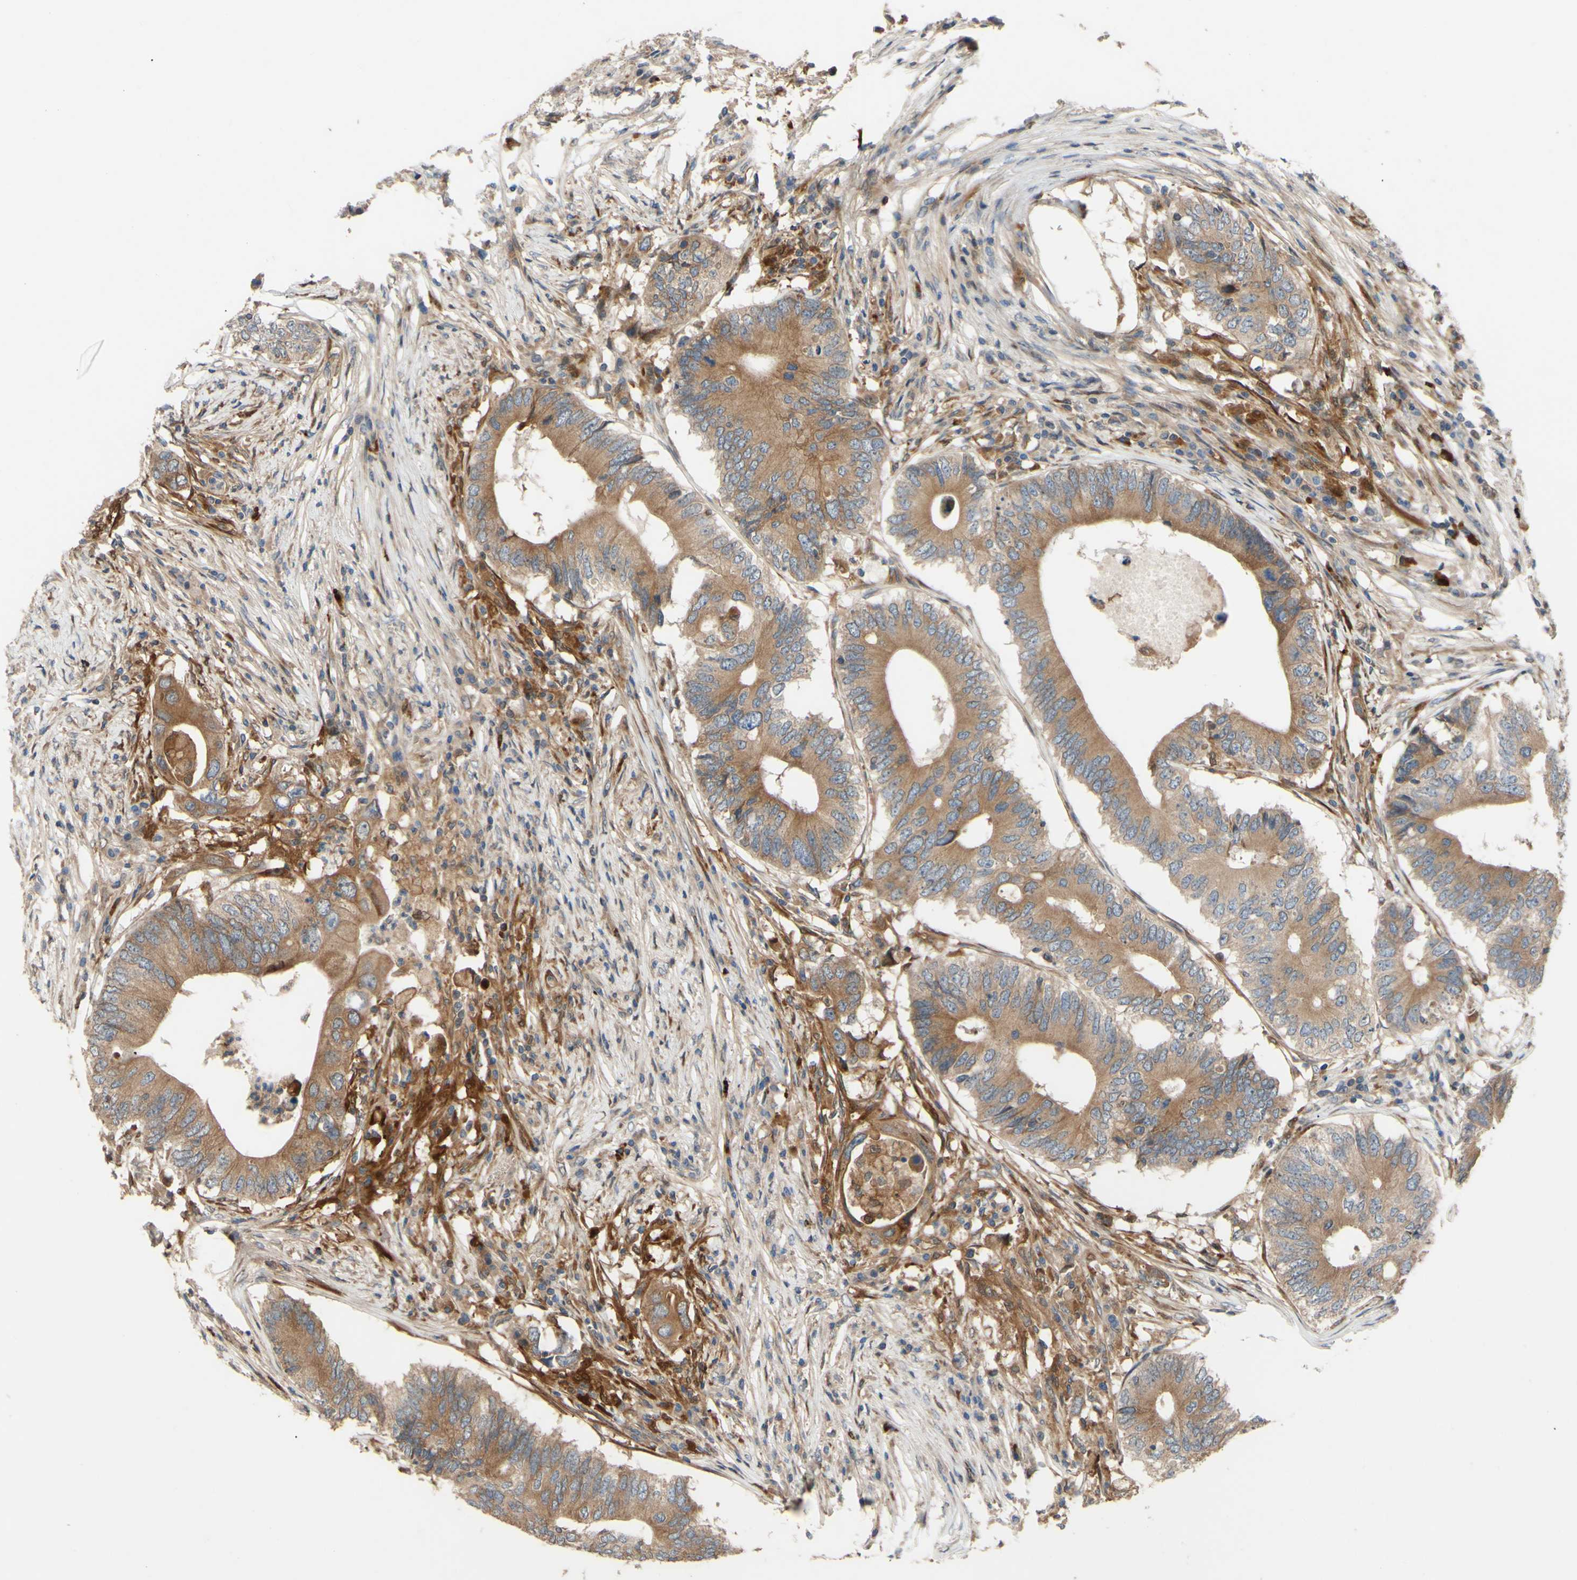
{"staining": {"intensity": "moderate", "quantity": ">75%", "location": "cytoplasmic/membranous"}, "tissue": "colorectal cancer", "cell_type": "Tumor cells", "image_type": "cancer", "snomed": [{"axis": "morphology", "description": "Adenocarcinoma, NOS"}, {"axis": "topography", "description": "Colon"}], "caption": "Colorectal cancer stained with DAB immunohistochemistry (IHC) demonstrates medium levels of moderate cytoplasmic/membranous staining in approximately >75% of tumor cells.", "gene": "SPTLC1", "patient": {"sex": "male", "age": 71}}